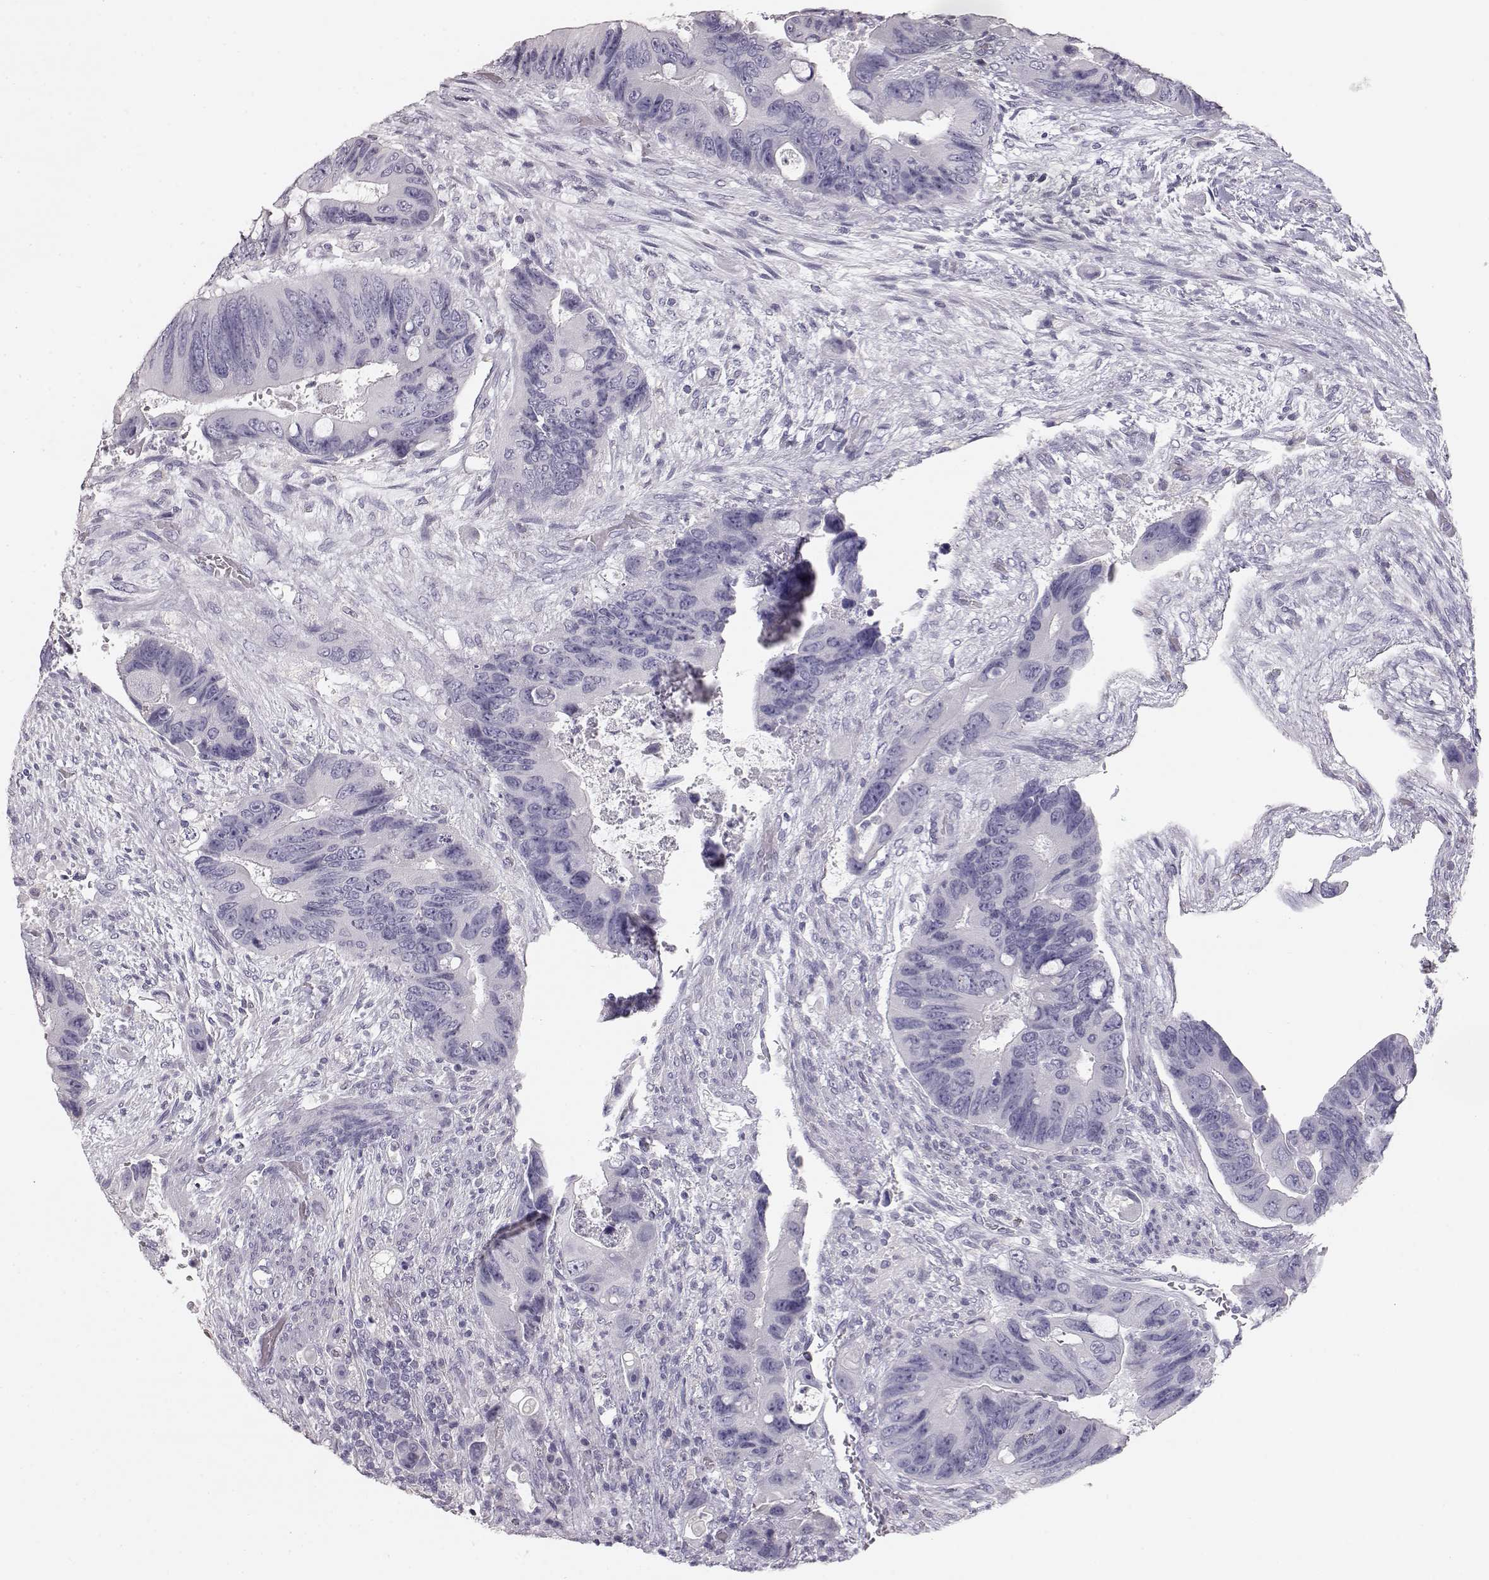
{"staining": {"intensity": "negative", "quantity": "none", "location": "none"}, "tissue": "colorectal cancer", "cell_type": "Tumor cells", "image_type": "cancer", "snomed": [{"axis": "morphology", "description": "Adenocarcinoma, NOS"}, {"axis": "topography", "description": "Rectum"}], "caption": "DAB immunohistochemical staining of human adenocarcinoma (colorectal) displays no significant staining in tumor cells. (DAB (3,3'-diaminobenzidine) immunohistochemistry visualized using brightfield microscopy, high magnification).", "gene": "KRT33A", "patient": {"sex": "male", "age": 63}}